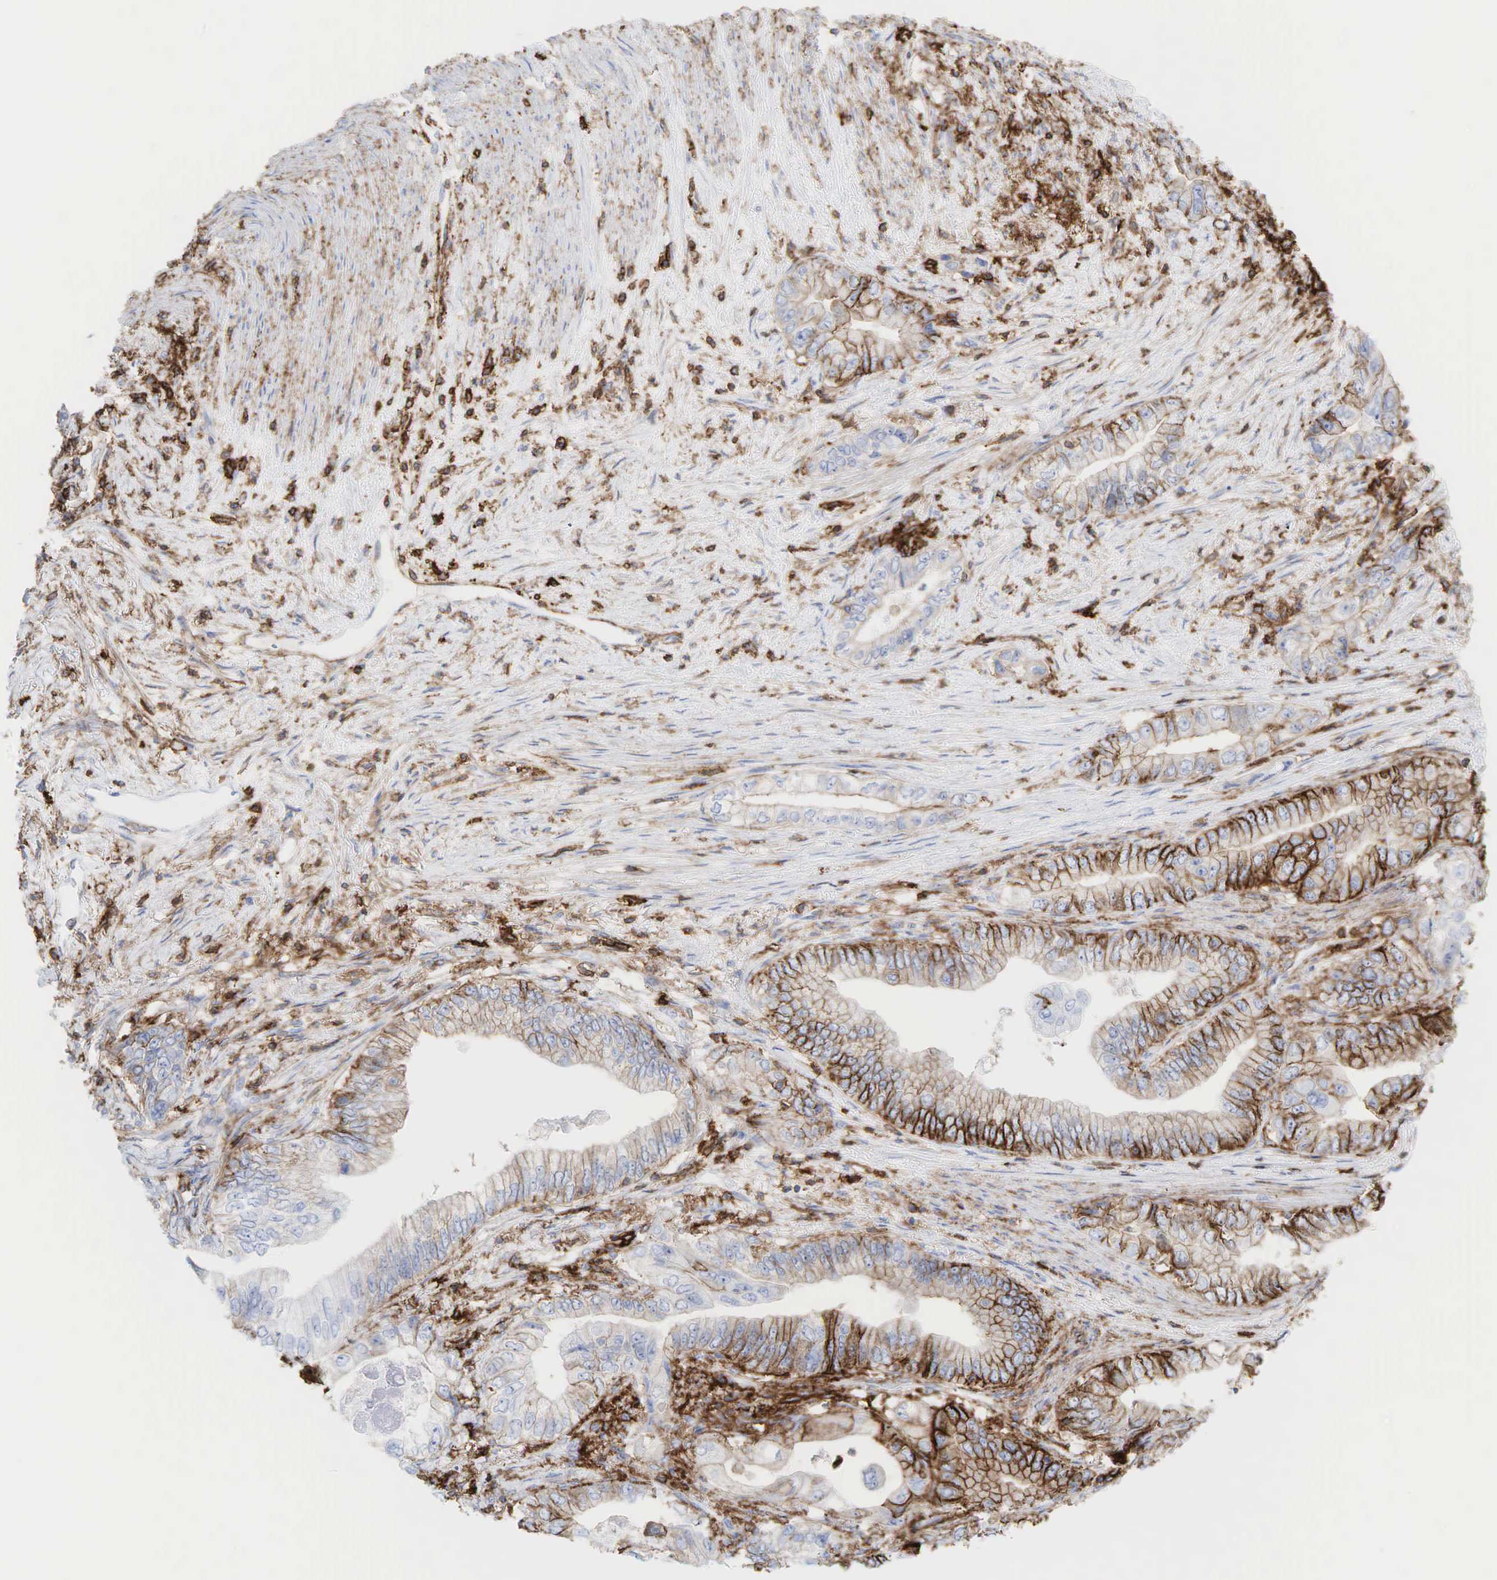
{"staining": {"intensity": "moderate", "quantity": "25%-75%", "location": "cytoplasmic/membranous"}, "tissue": "pancreatic cancer", "cell_type": "Tumor cells", "image_type": "cancer", "snomed": [{"axis": "morphology", "description": "Adenocarcinoma, NOS"}, {"axis": "topography", "description": "Pancreas"}, {"axis": "topography", "description": "Stomach, upper"}], "caption": "Immunohistochemistry of human adenocarcinoma (pancreatic) displays medium levels of moderate cytoplasmic/membranous expression in about 25%-75% of tumor cells.", "gene": "CD44", "patient": {"sex": "male", "age": 77}}